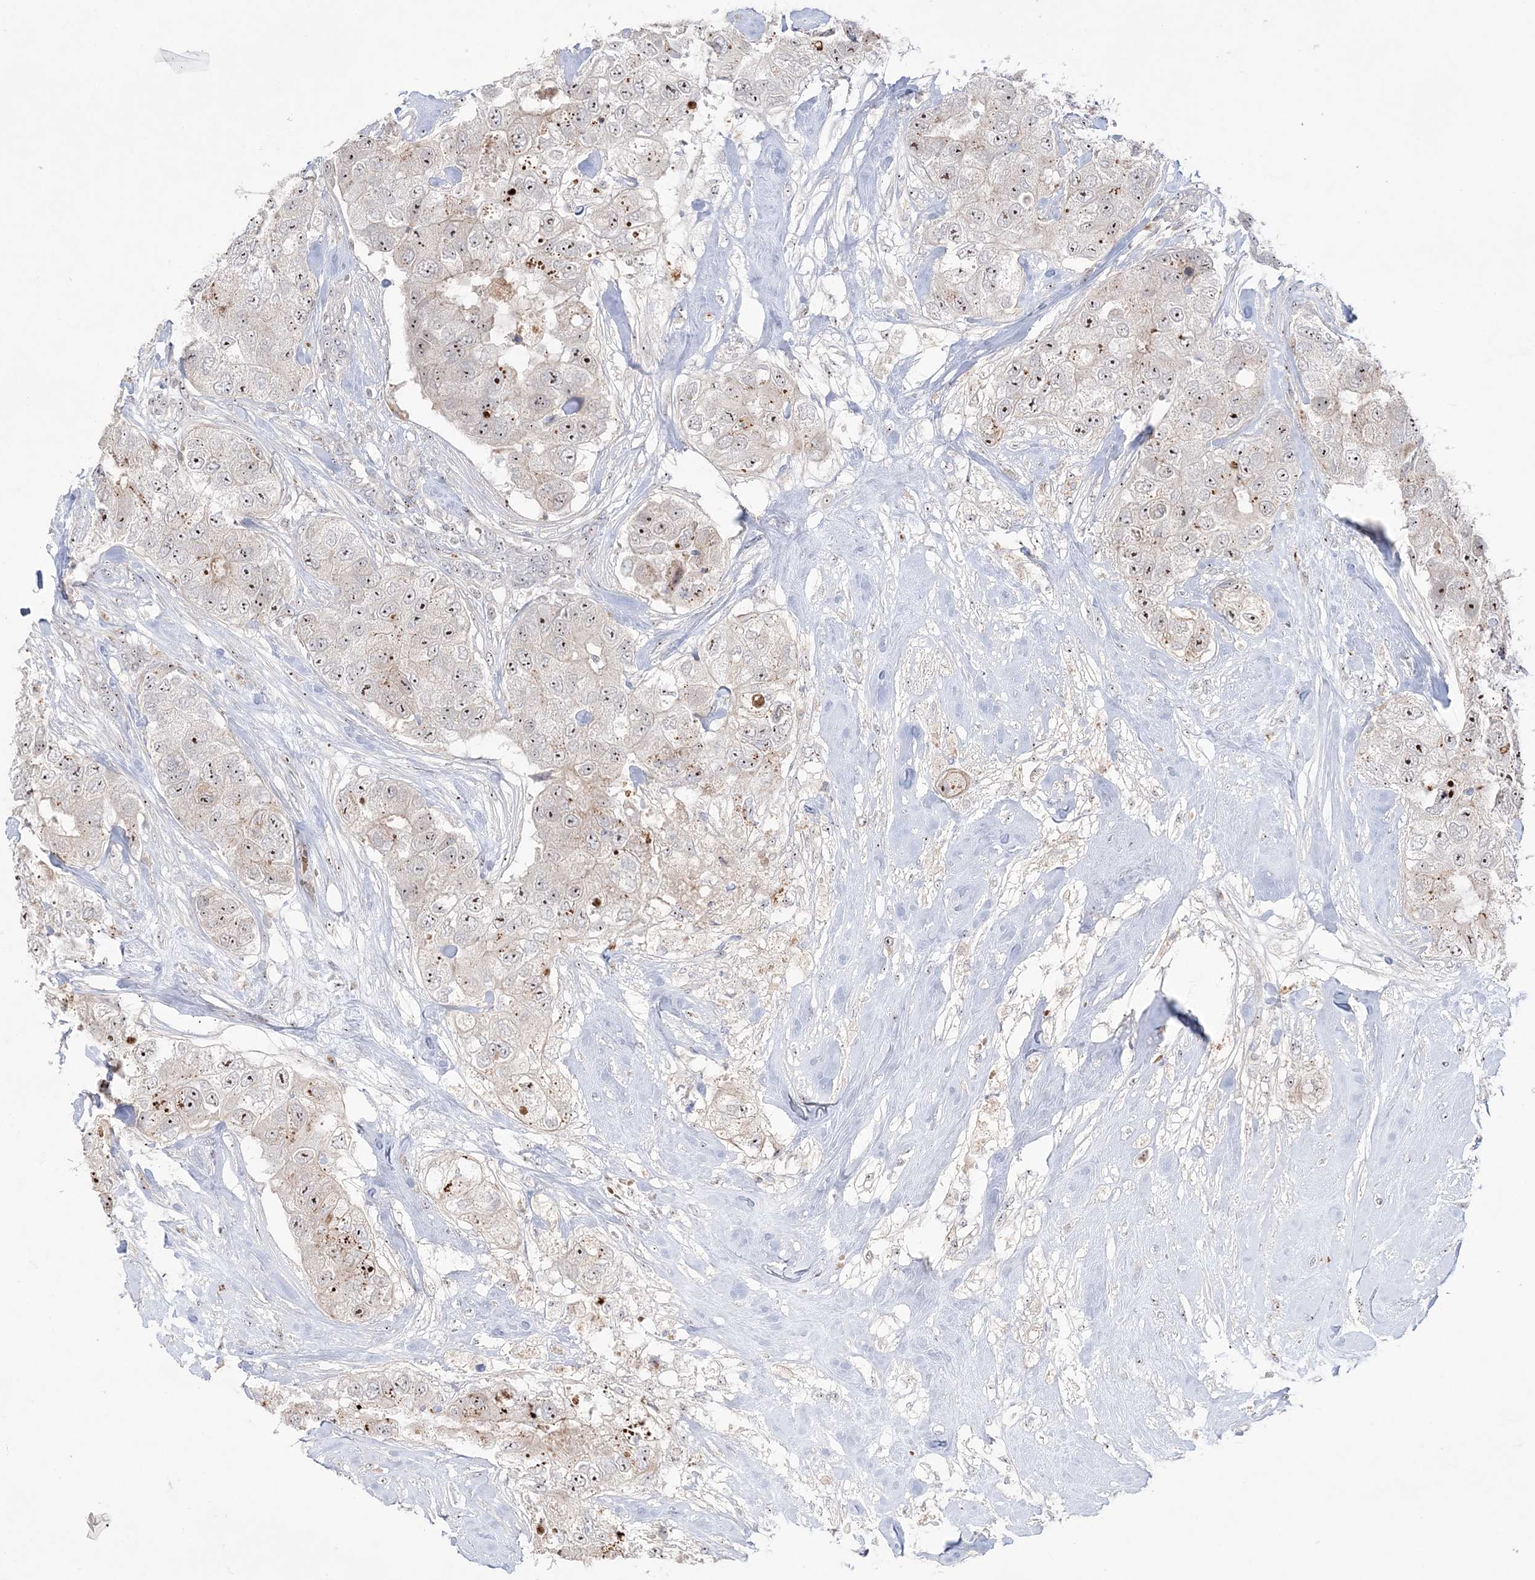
{"staining": {"intensity": "moderate", "quantity": "25%-75%", "location": "nuclear"}, "tissue": "breast cancer", "cell_type": "Tumor cells", "image_type": "cancer", "snomed": [{"axis": "morphology", "description": "Duct carcinoma"}, {"axis": "topography", "description": "Breast"}], "caption": "A photomicrograph of breast invasive ductal carcinoma stained for a protein reveals moderate nuclear brown staining in tumor cells.", "gene": "SH3BP4", "patient": {"sex": "female", "age": 62}}